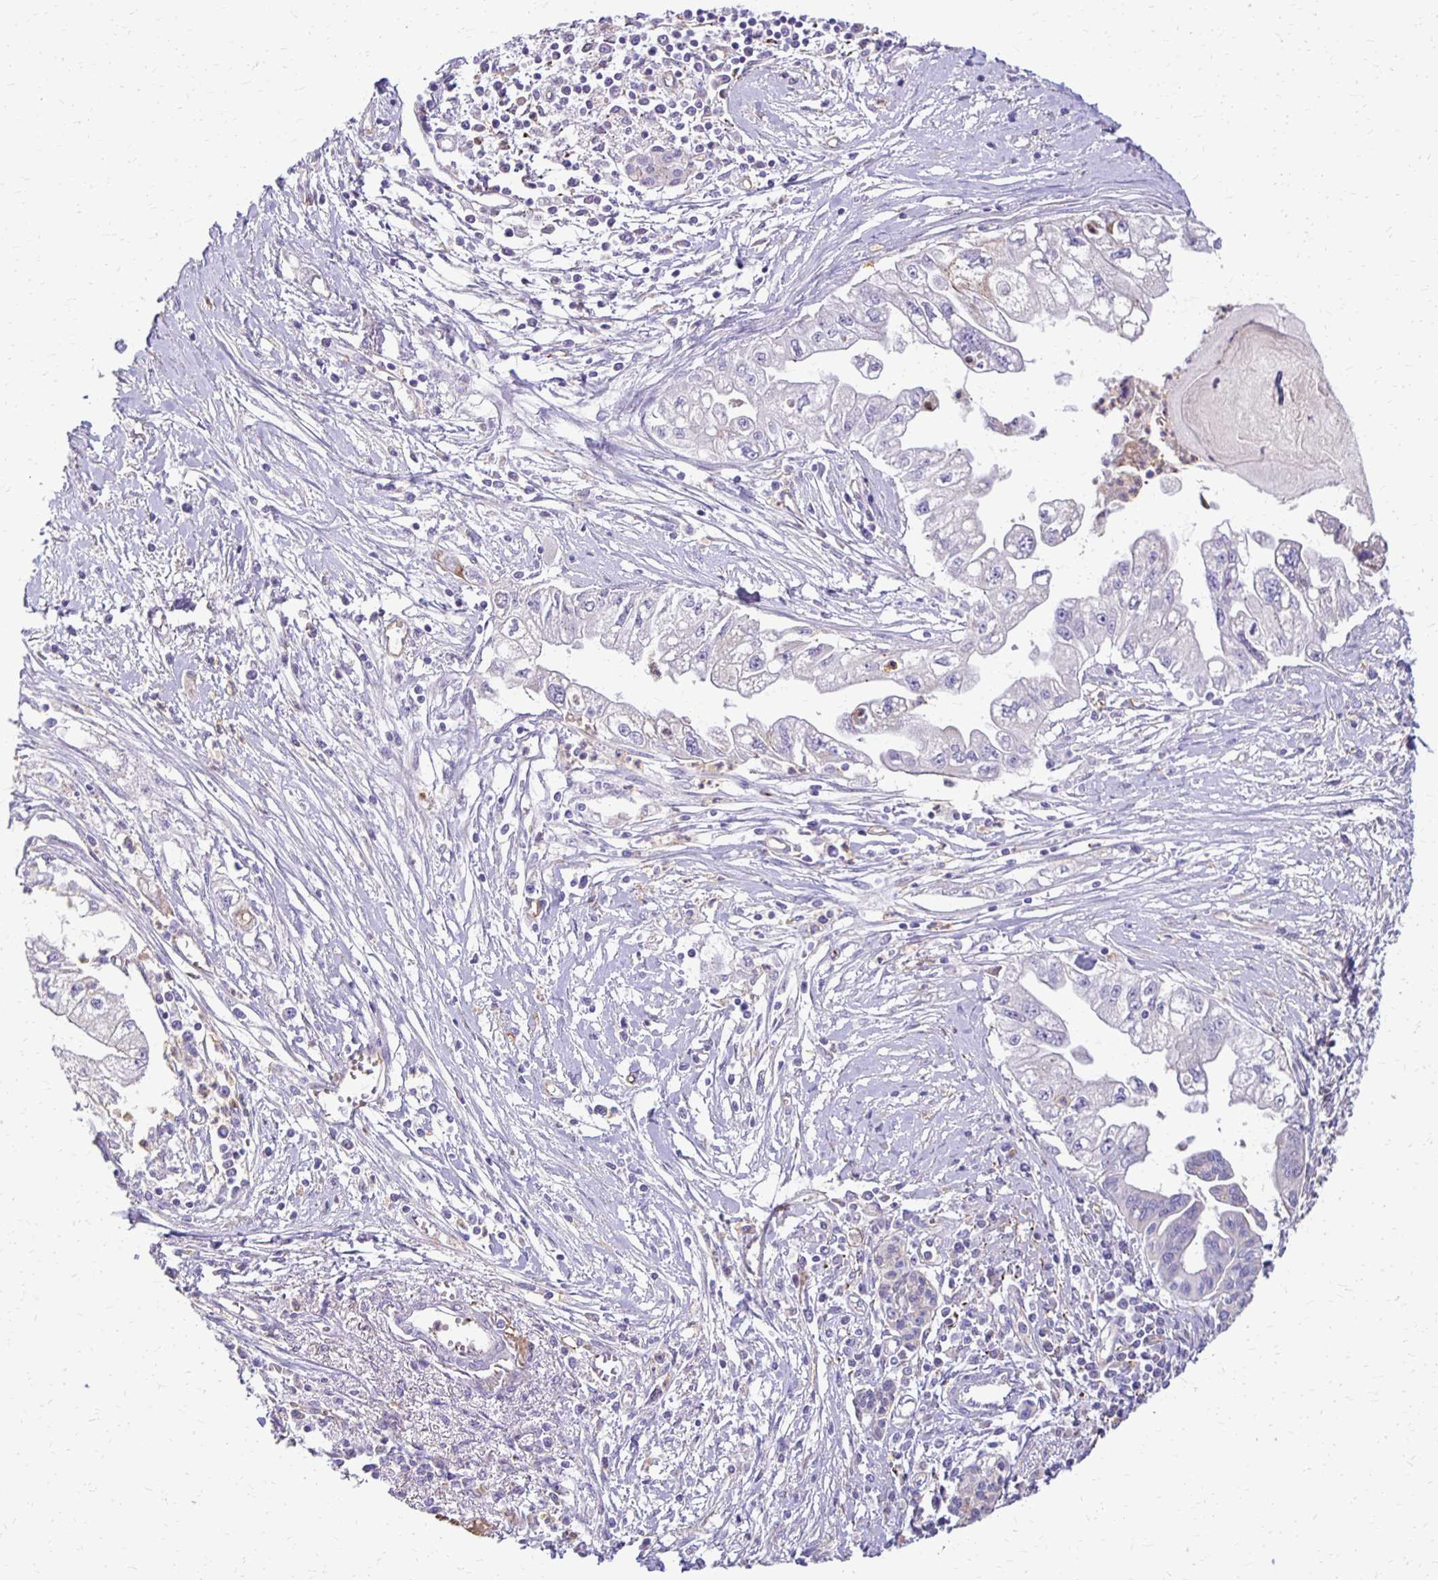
{"staining": {"intensity": "negative", "quantity": "none", "location": "none"}, "tissue": "pancreatic cancer", "cell_type": "Tumor cells", "image_type": "cancer", "snomed": [{"axis": "morphology", "description": "Adenocarcinoma, NOS"}, {"axis": "topography", "description": "Pancreas"}], "caption": "Adenocarcinoma (pancreatic) was stained to show a protein in brown. There is no significant expression in tumor cells.", "gene": "TTYH1", "patient": {"sex": "male", "age": 70}}